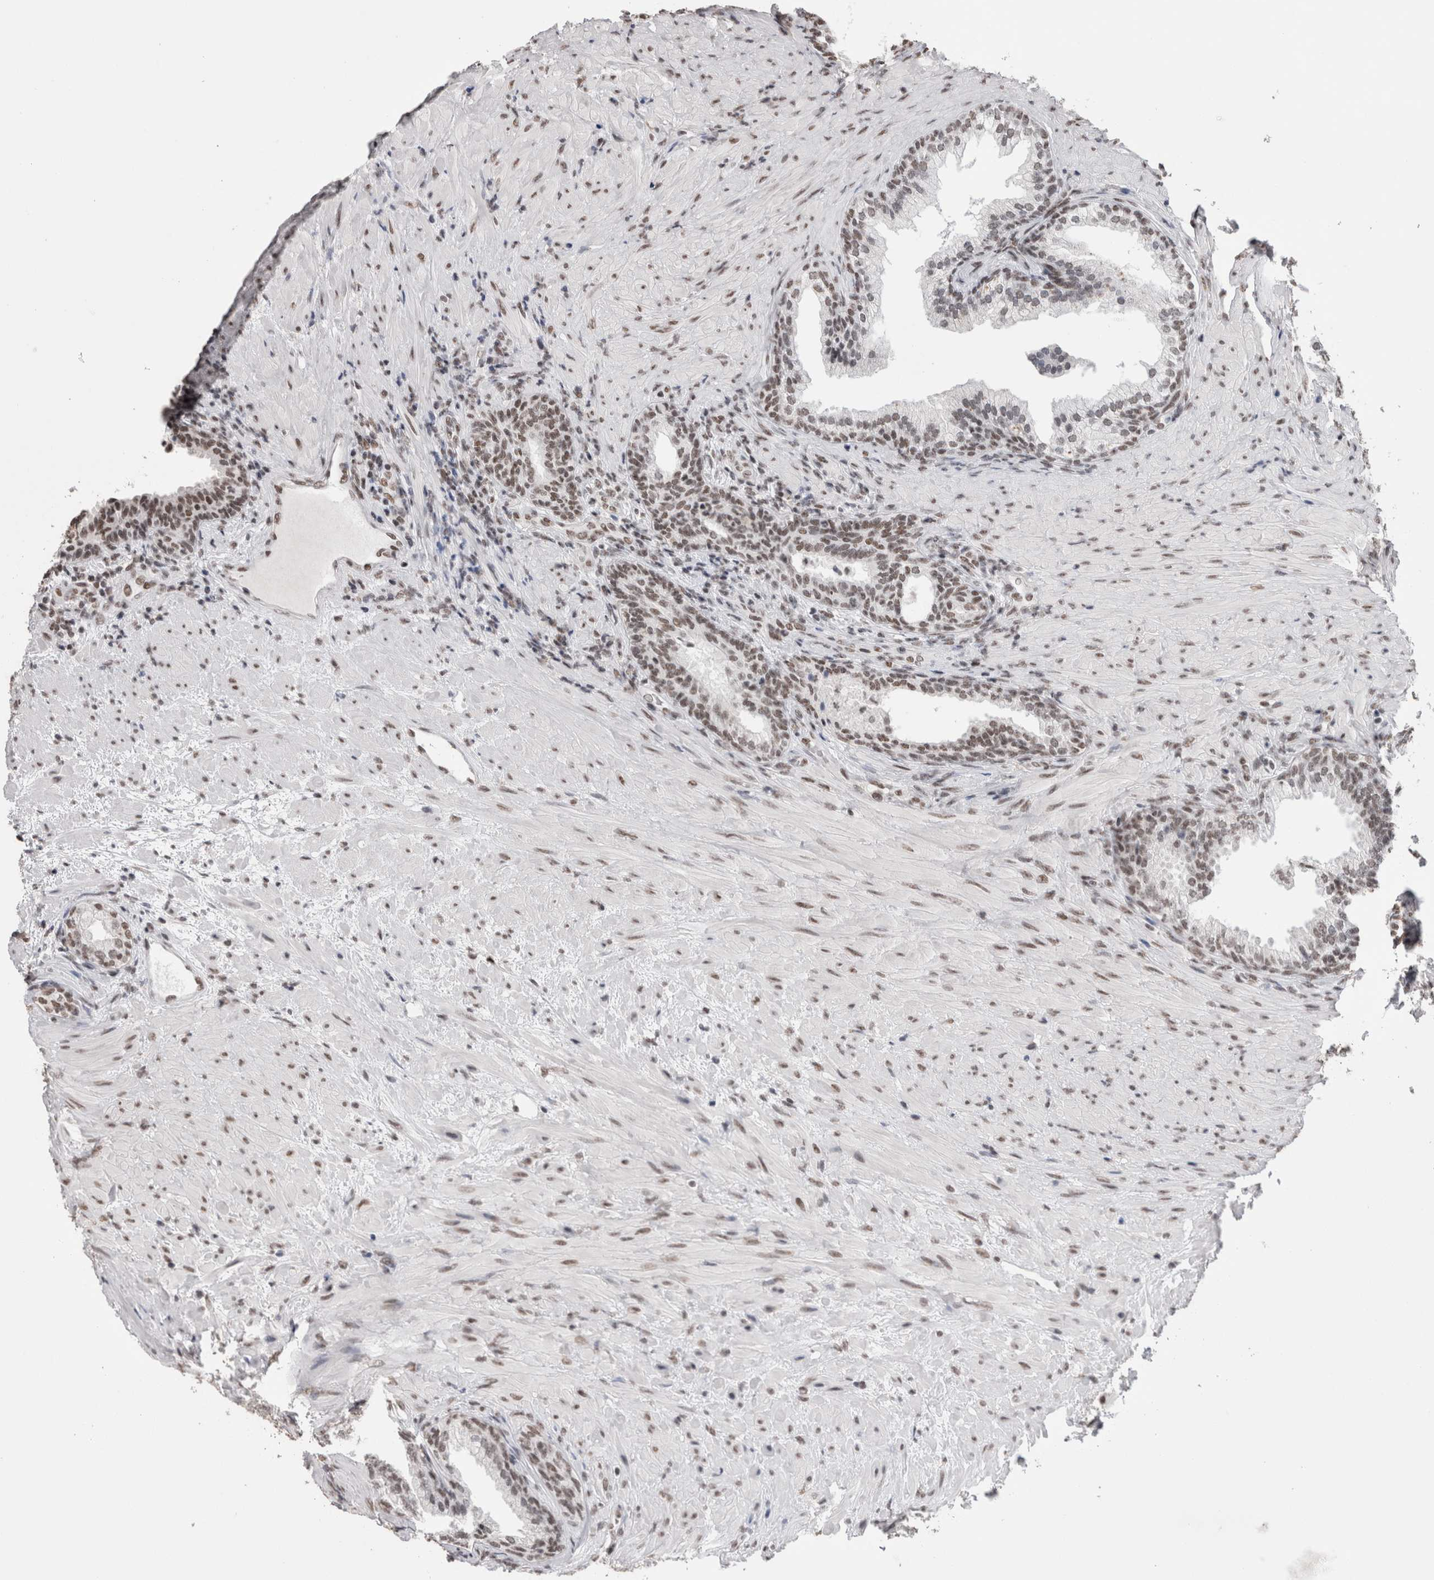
{"staining": {"intensity": "moderate", "quantity": ">75%", "location": "nuclear"}, "tissue": "prostate", "cell_type": "Glandular cells", "image_type": "normal", "snomed": [{"axis": "morphology", "description": "Normal tissue, NOS"}, {"axis": "topography", "description": "Prostate"}], "caption": "Immunohistochemistry photomicrograph of normal prostate: human prostate stained using IHC reveals medium levels of moderate protein expression localized specifically in the nuclear of glandular cells, appearing as a nuclear brown color.", "gene": "SMC1A", "patient": {"sex": "male", "age": 76}}